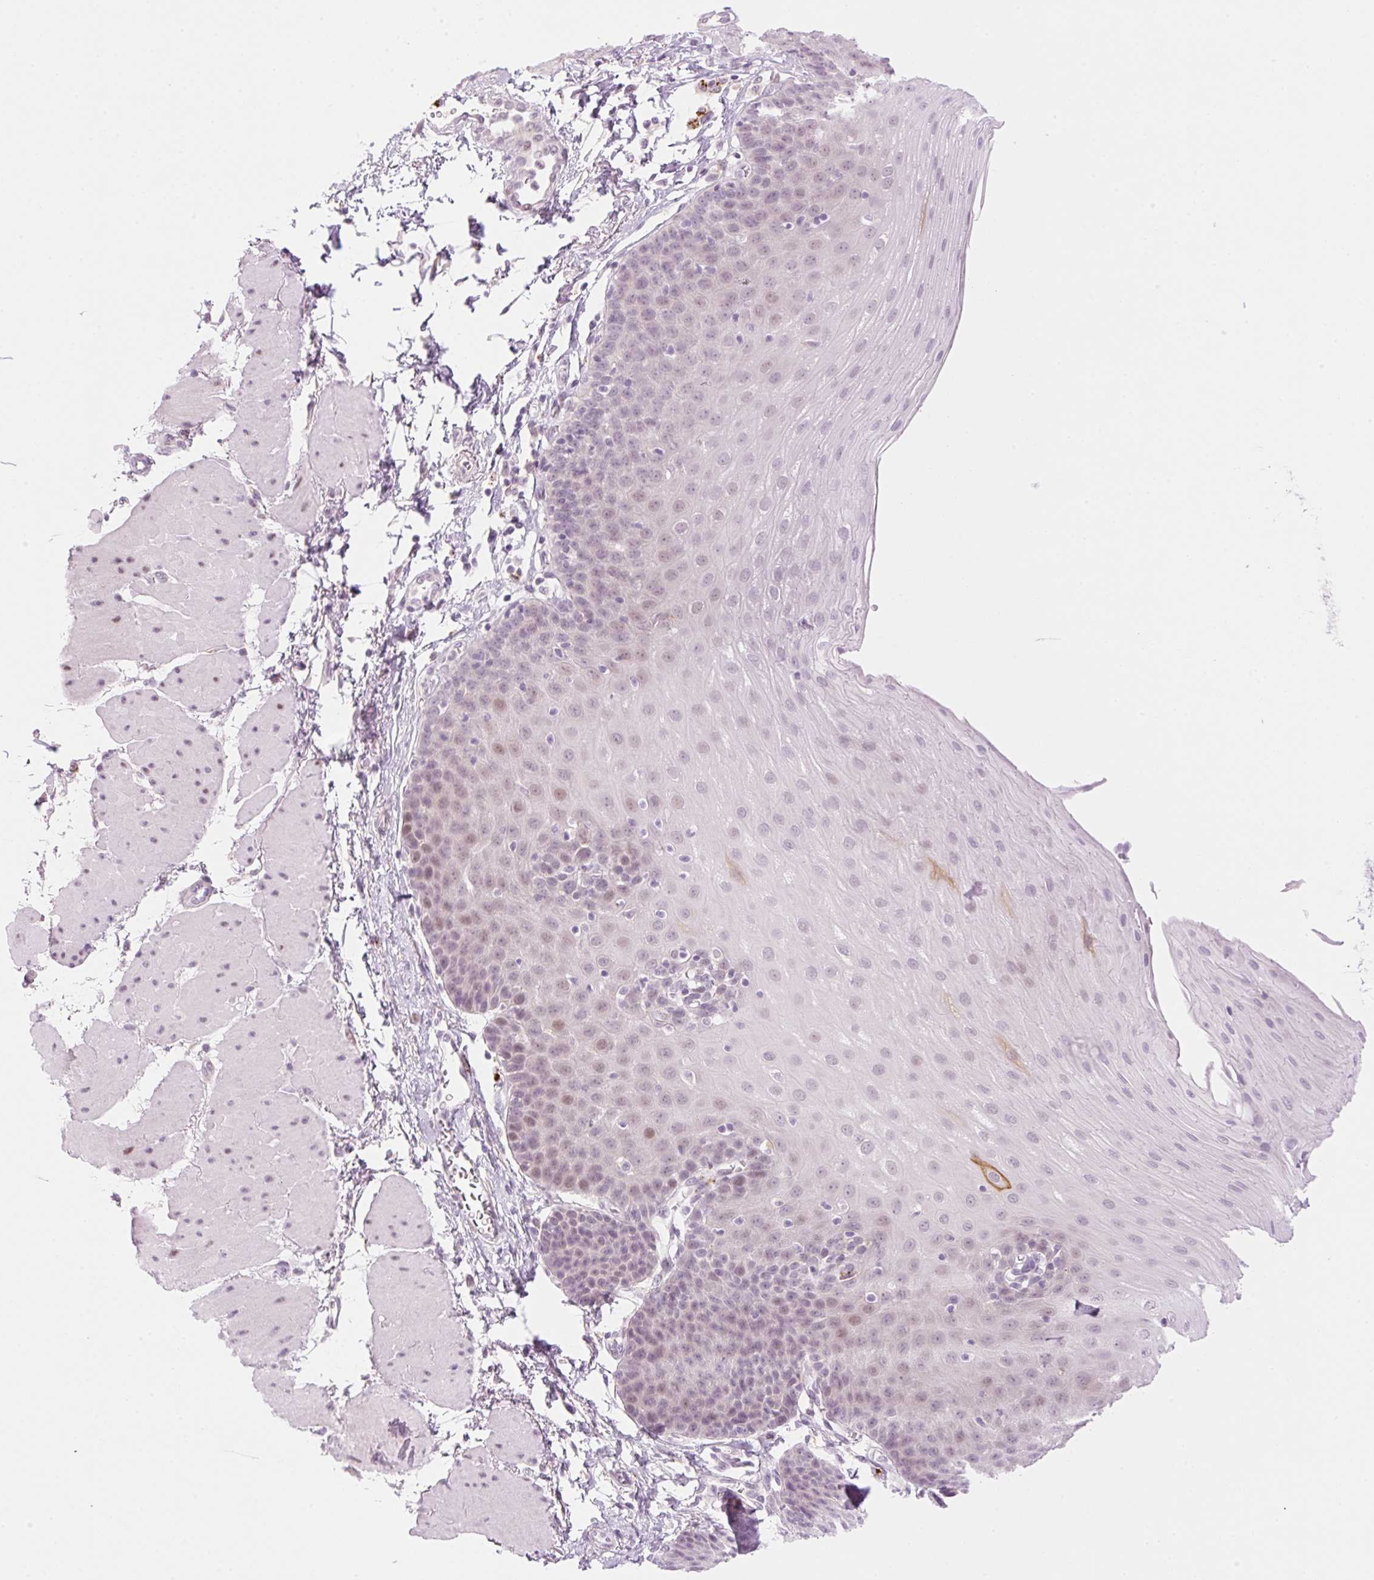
{"staining": {"intensity": "moderate", "quantity": "<25%", "location": "nuclear"}, "tissue": "esophagus", "cell_type": "Squamous epithelial cells", "image_type": "normal", "snomed": [{"axis": "morphology", "description": "Normal tissue, NOS"}, {"axis": "topography", "description": "Esophagus"}], "caption": "Approximately <25% of squamous epithelial cells in unremarkable esophagus show moderate nuclear protein expression as visualized by brown immunohistochemical staining.", "gene": "SPRYD4", "patient": {"sex": "female", "age": 81}}